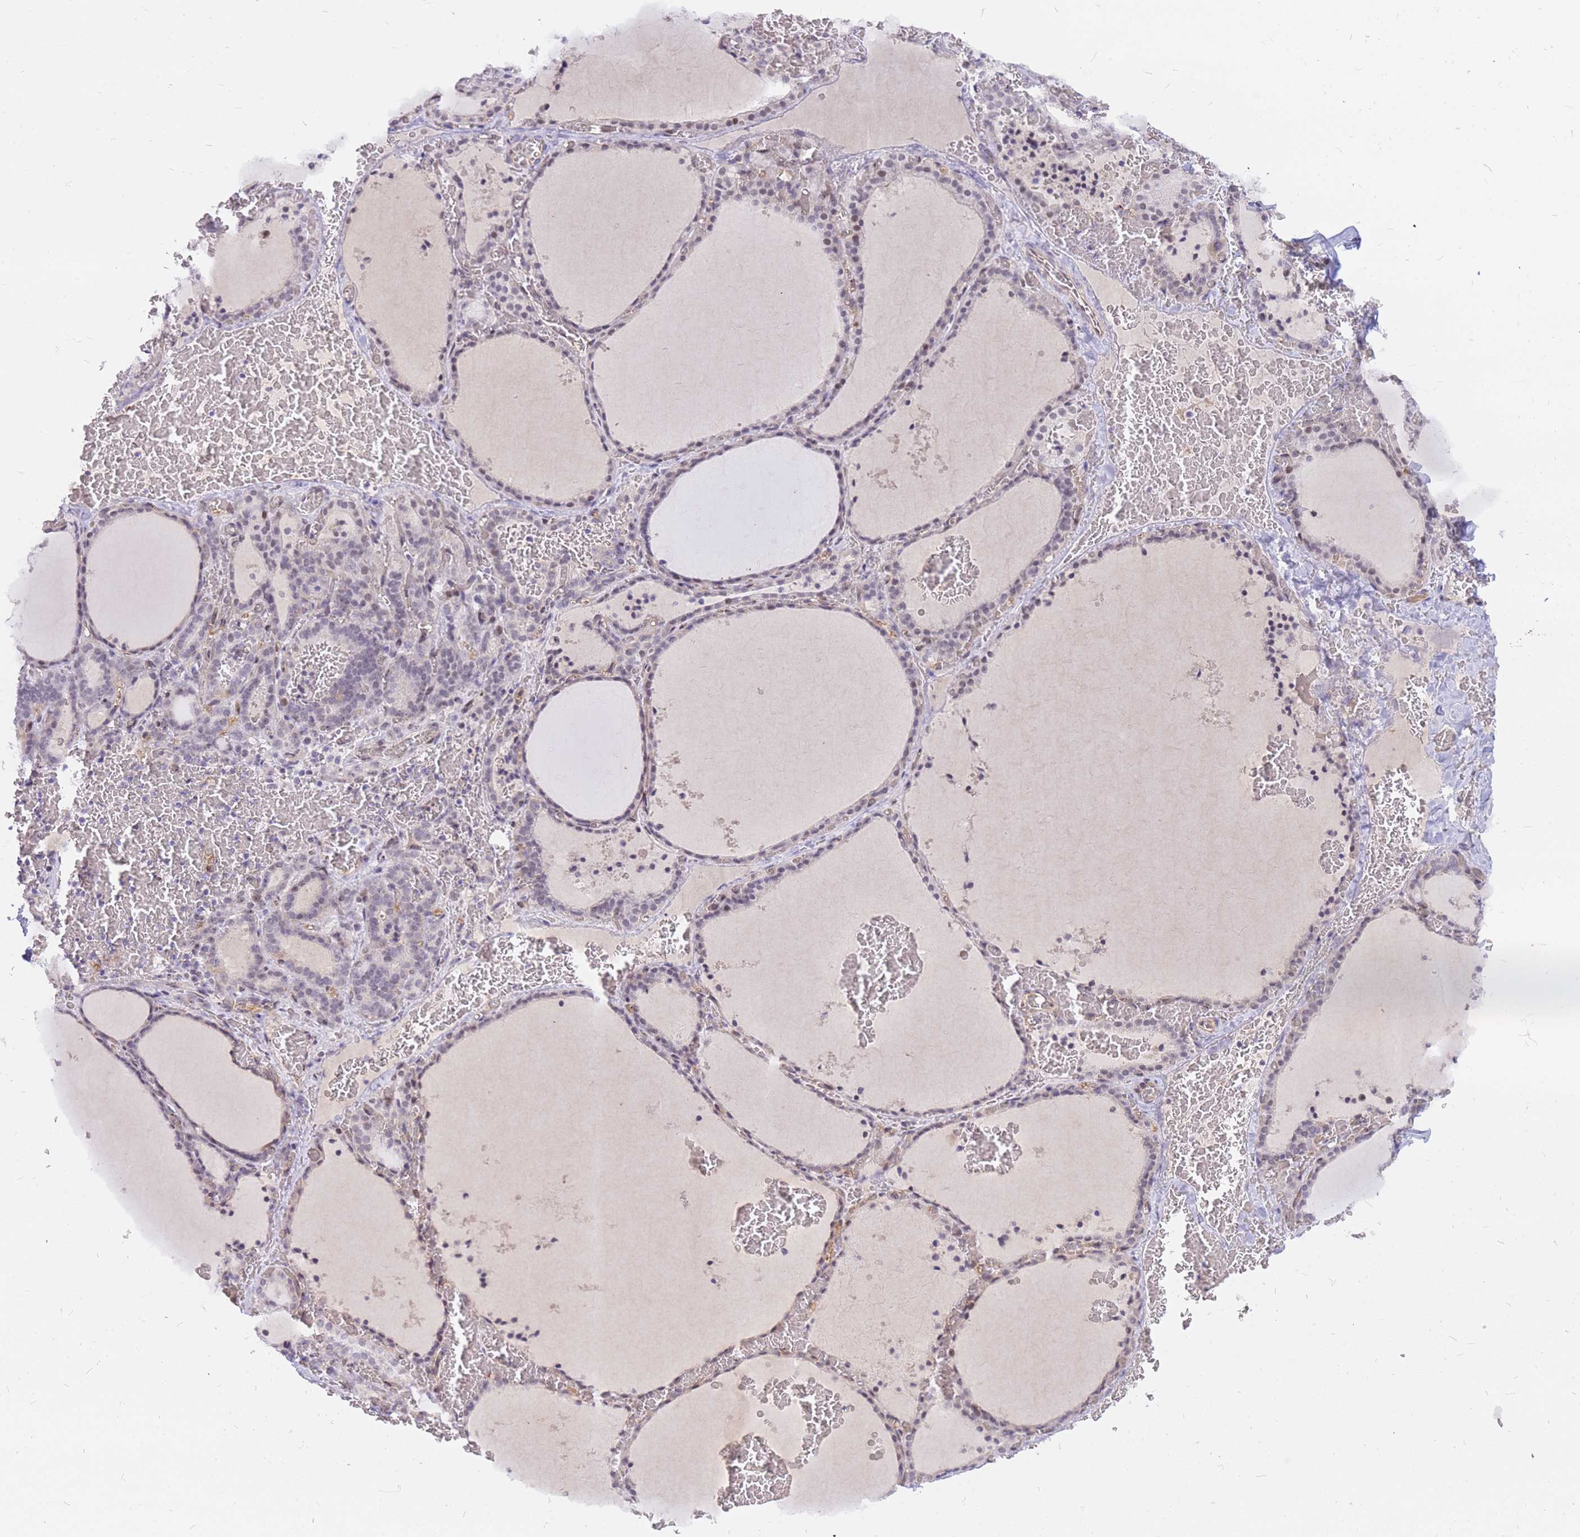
{"staining": {"intensity": "weak", "quantity": "25%-75%", "location": "nuclear"}, "tissue": "thyroid gland", "cell_type": "Glandular cells", "image_type": "normal", "snomed": [{"axis": "morphology", "description": "Normal tissue, NOS"}, {"axis": "topography", "description": "Thyroid gland"}], "caption": "High-magnification brightfield microscopy of benign thyroid gland stained with DAB (brown) and counterstained with hematoxylin (blue). glandular cells exhibit weak nuclear expression is appreciated in about25%-75% of cells.", "gene": "TLE2", "patient": {"sex": "female", "age": 39}}